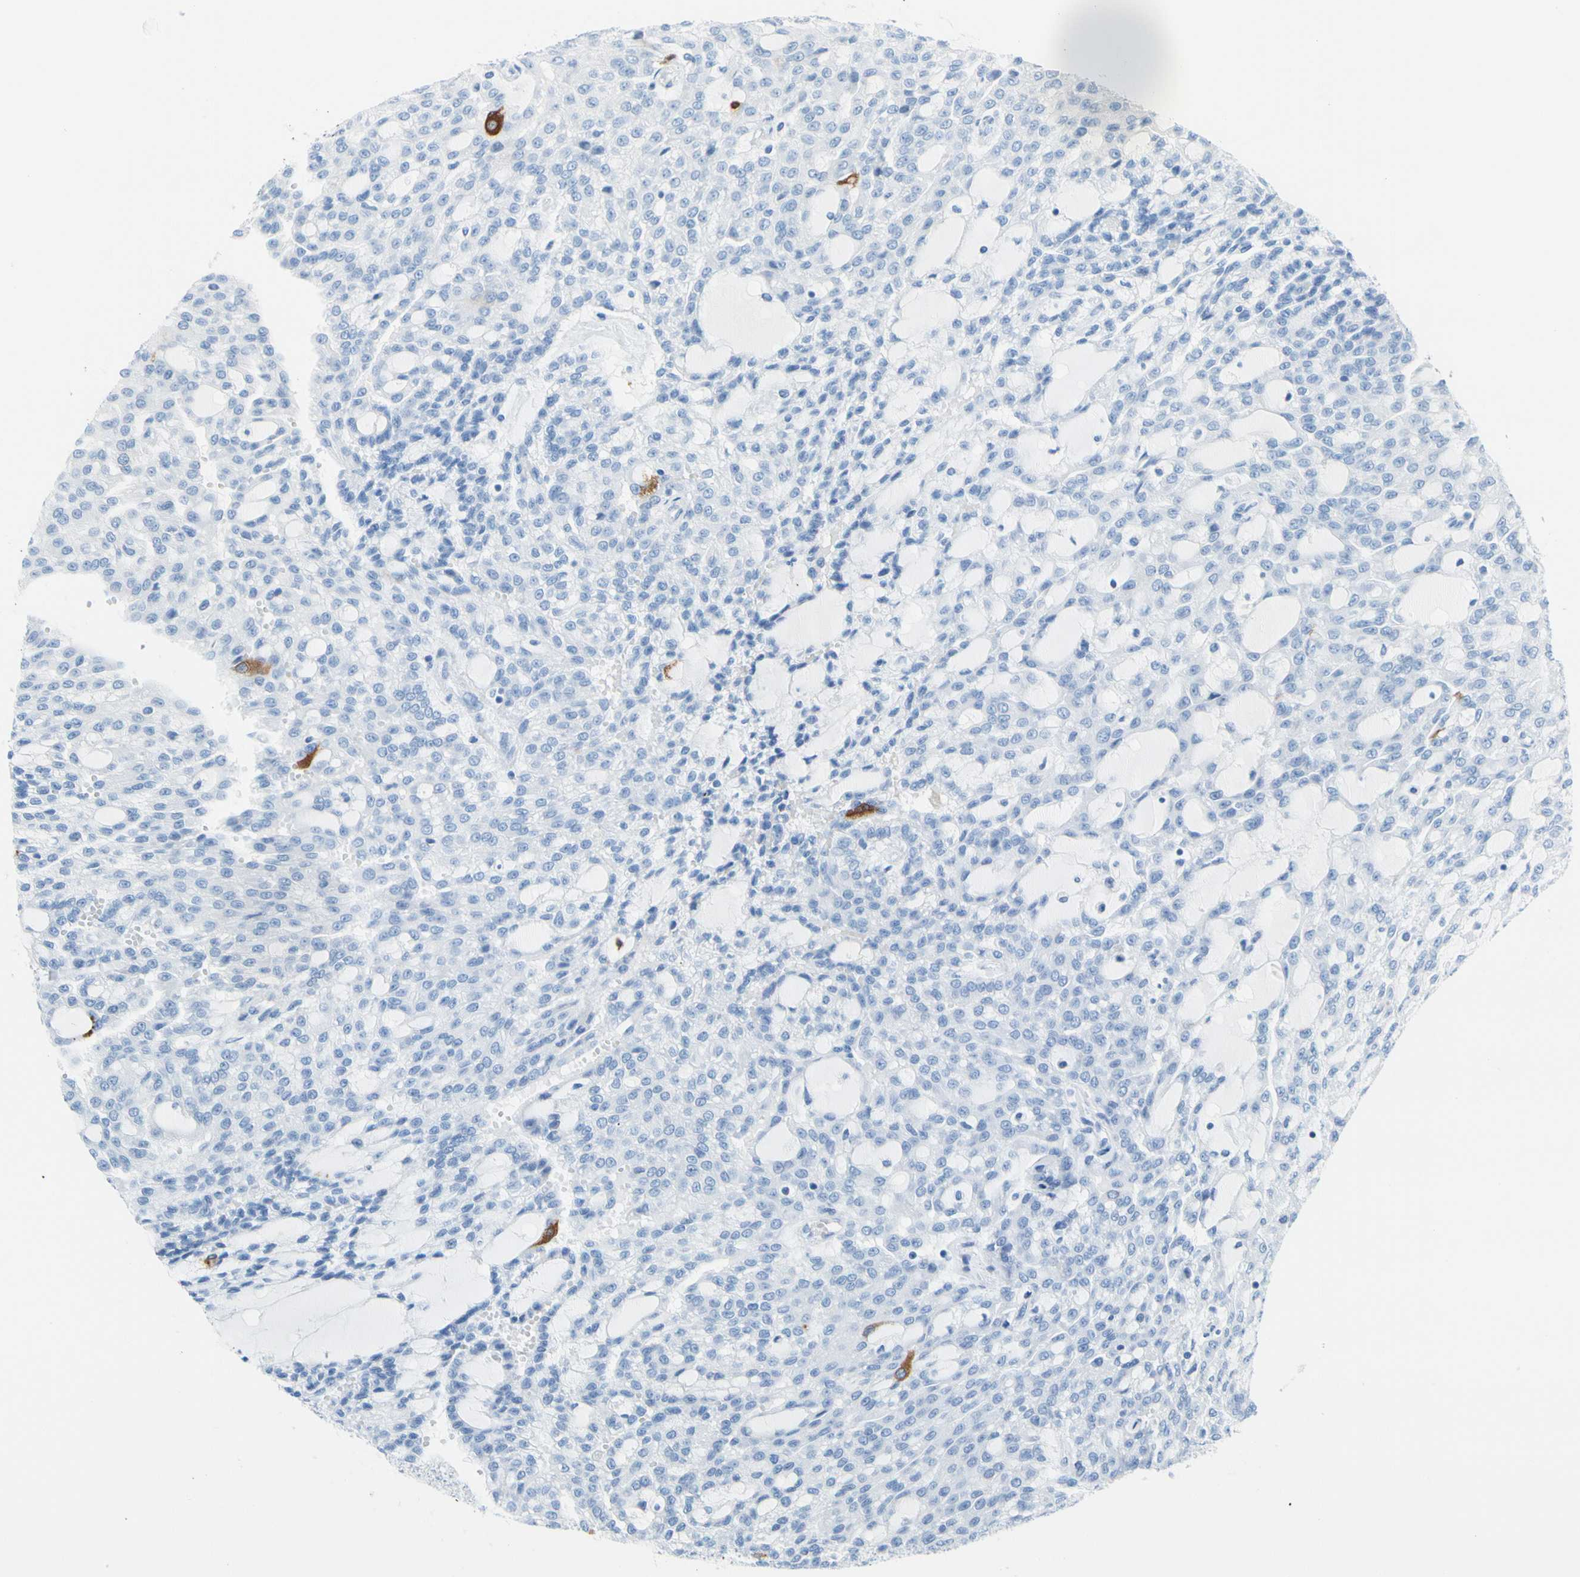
{"staining": {"intensity": "negative", "quantity": "none", "location": "none"}, "tissue": "renal cancer", "cell_type": "Tumor cells", "image_type": "cancer", "snomed": [{"axis": "morphology", "description": "Adenocarcinoma, NOS"}, {"axis": "topography", "description": "Kidney"}], "caption": "This is a photomicrograph of immunohistochemistry (IHC) staining of adenocarcinoma (renal), which shows no staining in tumor cells.", "gene": "TACC3", "patient": {"sex": "male", "age": 63}}